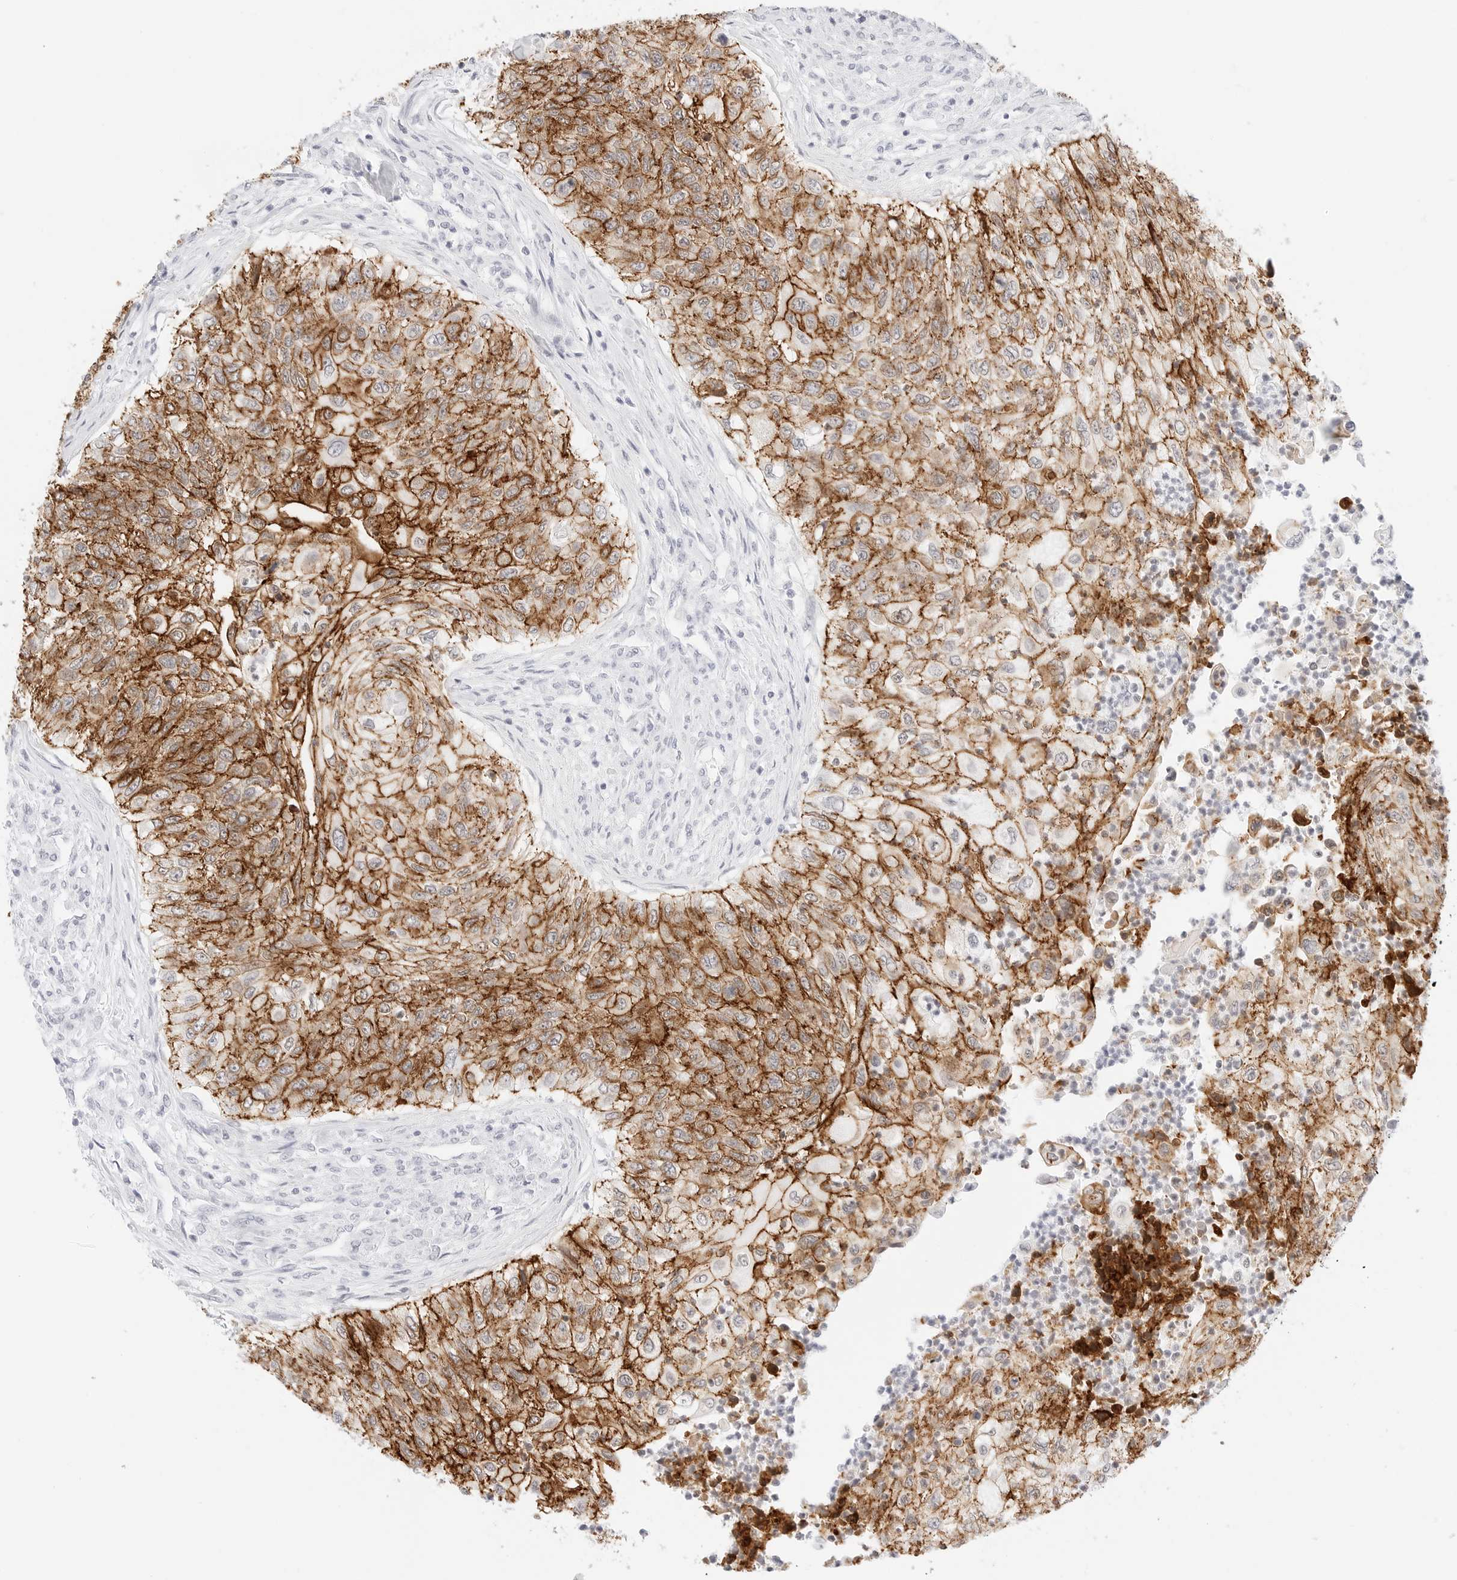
{"staining": {"intensity": "strong", "quantity": ">75%", "location": "cytoplasmic/membranous"}, "tissue": "urothelial cancer", "cell_type": "Tumor cells", "image_type": "cancer", "snomed": [{"axis": "morphology", "description": "Urothelial carcinoma, High grade"}, {"axis": "topography", "description": "Urinary bladder"}], "caption": "Human urothelial cancer stained for a protein (brown) demonstrates strong cytoplasmic/membranous positive positivity in about >75% of tumor cells.", "gene": "CDH1", "patient": {"sex": "female", "age": 60}}